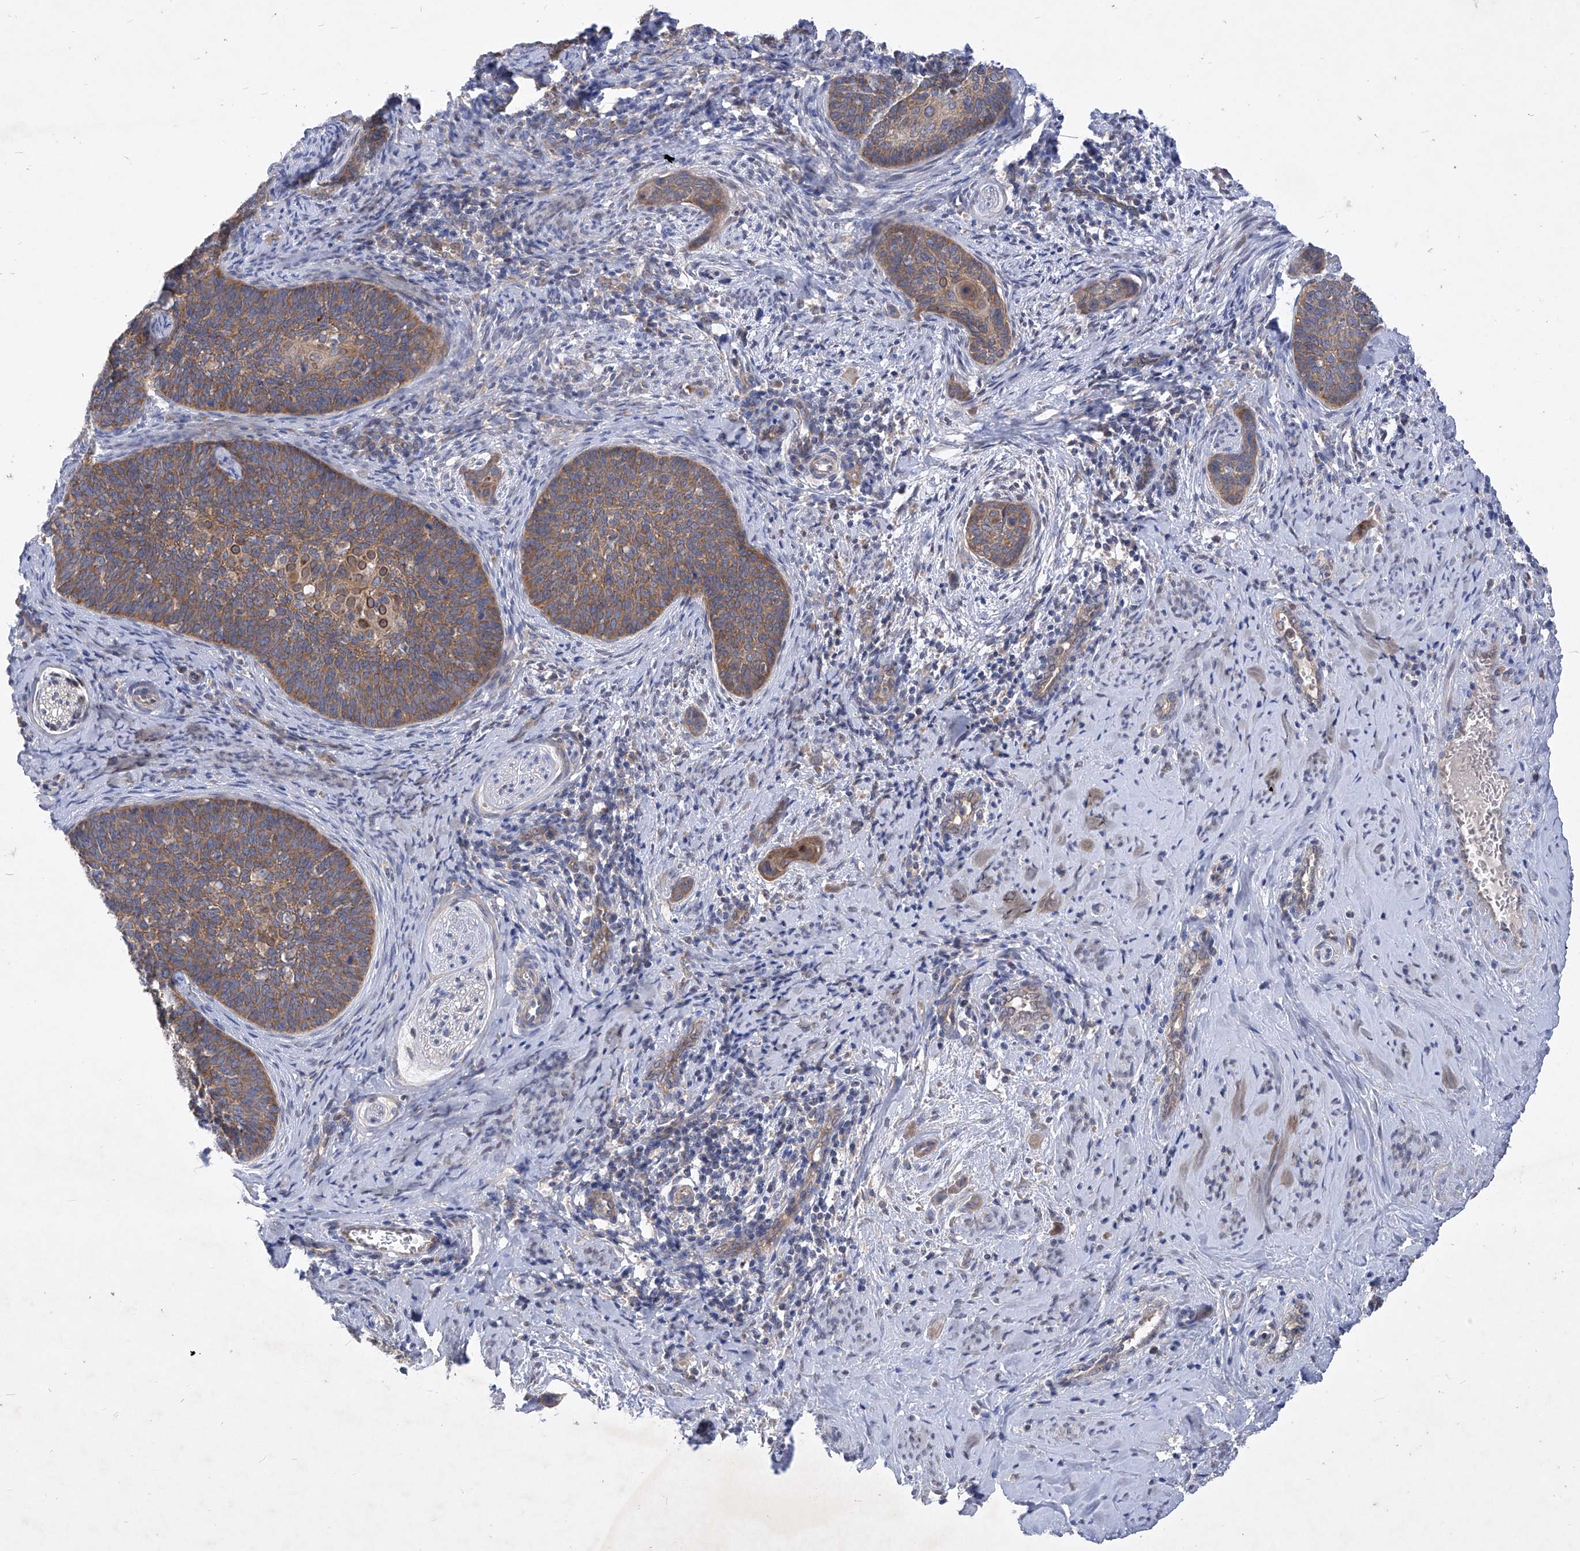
{"staining": {"intensity": "moderate", "quantity": ">75%", "location": "cytoplasmic/membranous"}, "tissue": "cervical cancer", "cell_type": "Tumor cells", "image_type": "cancer", "snomed": [{"axis": "morphology", "description": "Squamous cell carcinoma, NOS"}, {"axis": "topography", "description": "Cervix"}], "caption": "Human cervical cancer stained for a protein (brown) demonstrates moderate cytoplasmic/membranous positive expression in about >75% of tumor cells.", "gene": "COQ3", "patient": {"sex": "female", "age": 33}}